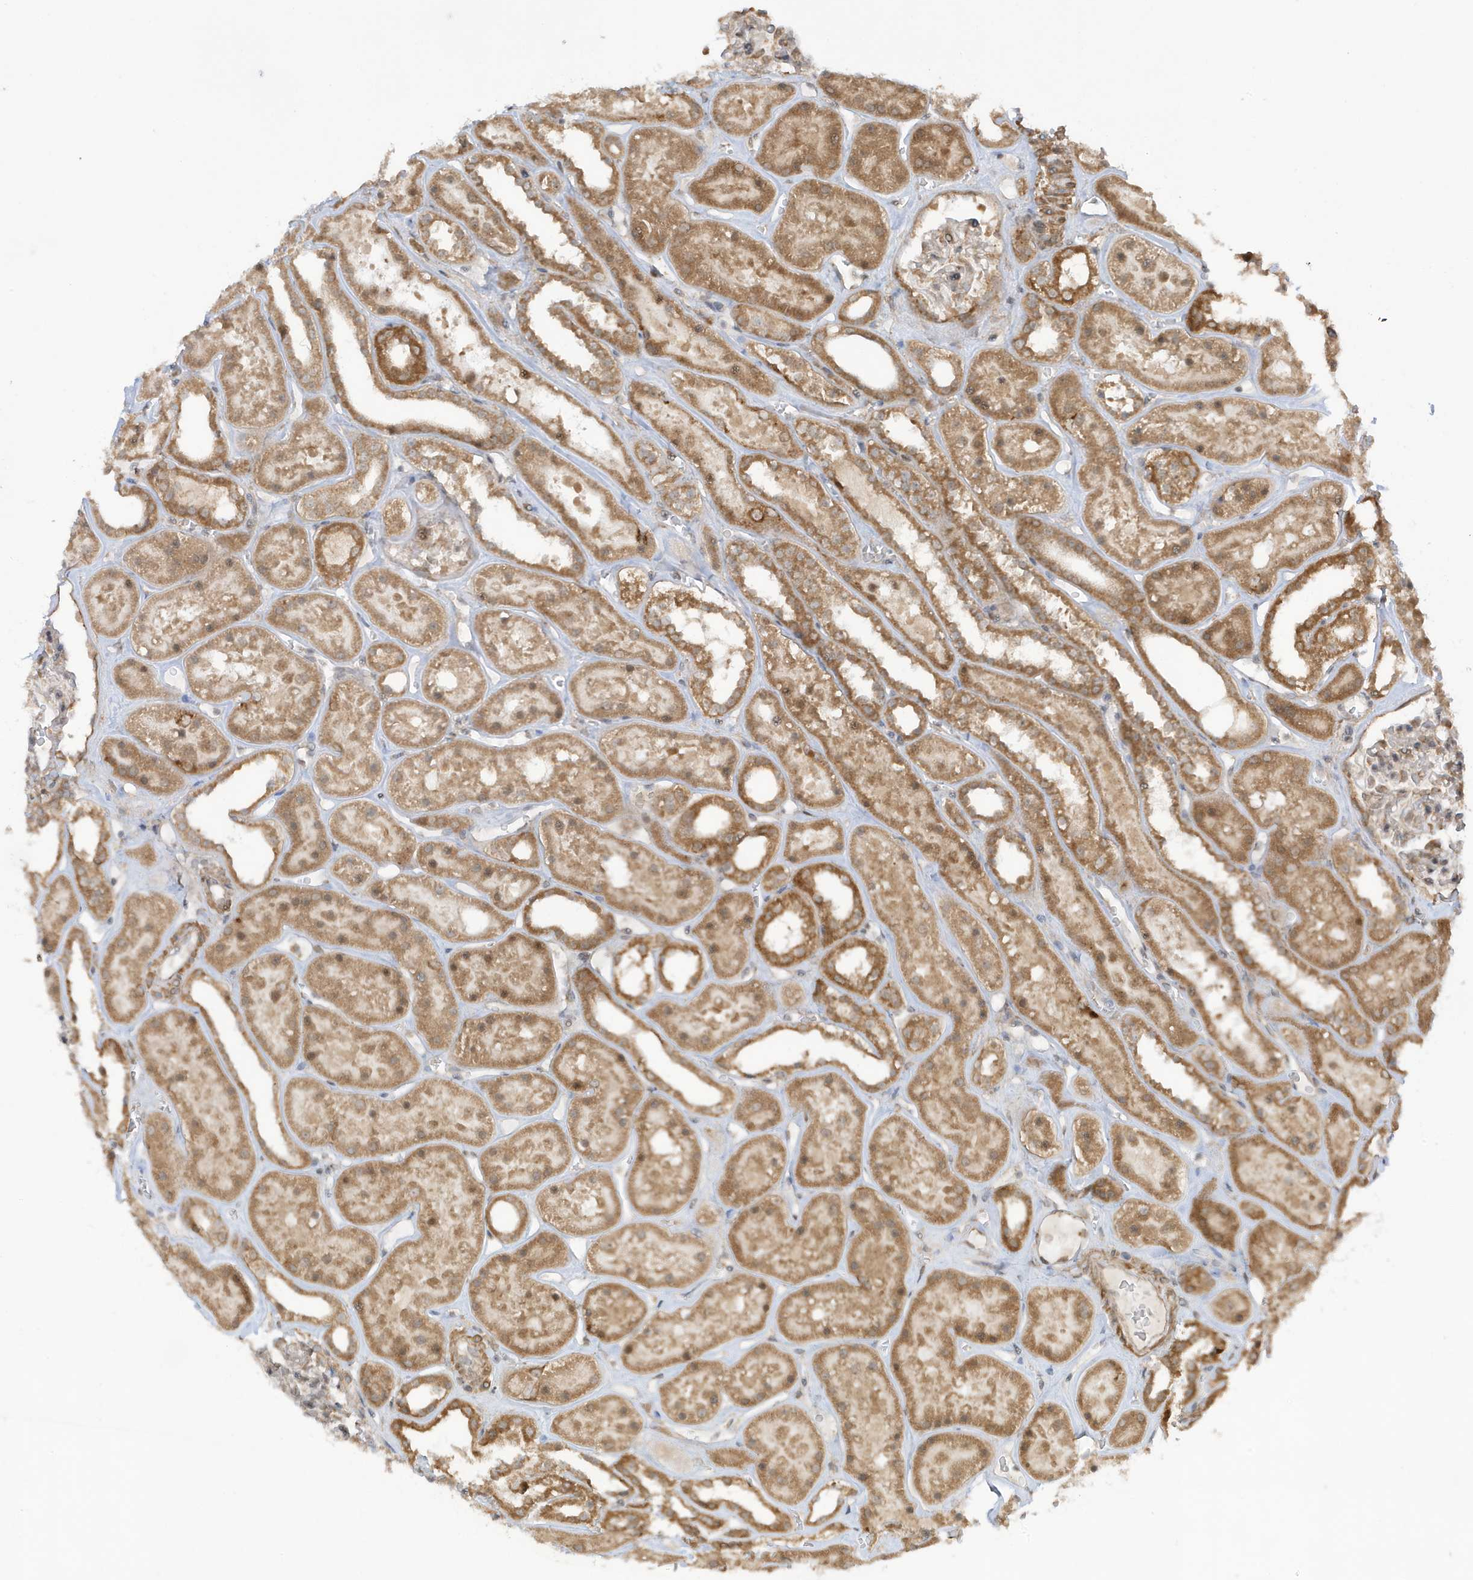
{"staining": {"intensity": "moderate", "quantity": "<25%", "location": "cytoplasmic/membranous"}, "tissue": "kidney", "cell_type": "Cells in glomeruli", "image_type": "normal", "snomed": [{"axis": "morphology", "description": "Normal tissue, NOS"}, {"axis": "topography", "description": "Kidney"}], "caption": "Protein analysis of benign kidney exhibits moderate cytoplasmic/membranous positivity in approximately <25% of cells in glomeruli.", "gene": "DHX36", "patient": {"sex": "female", "age": 41}}